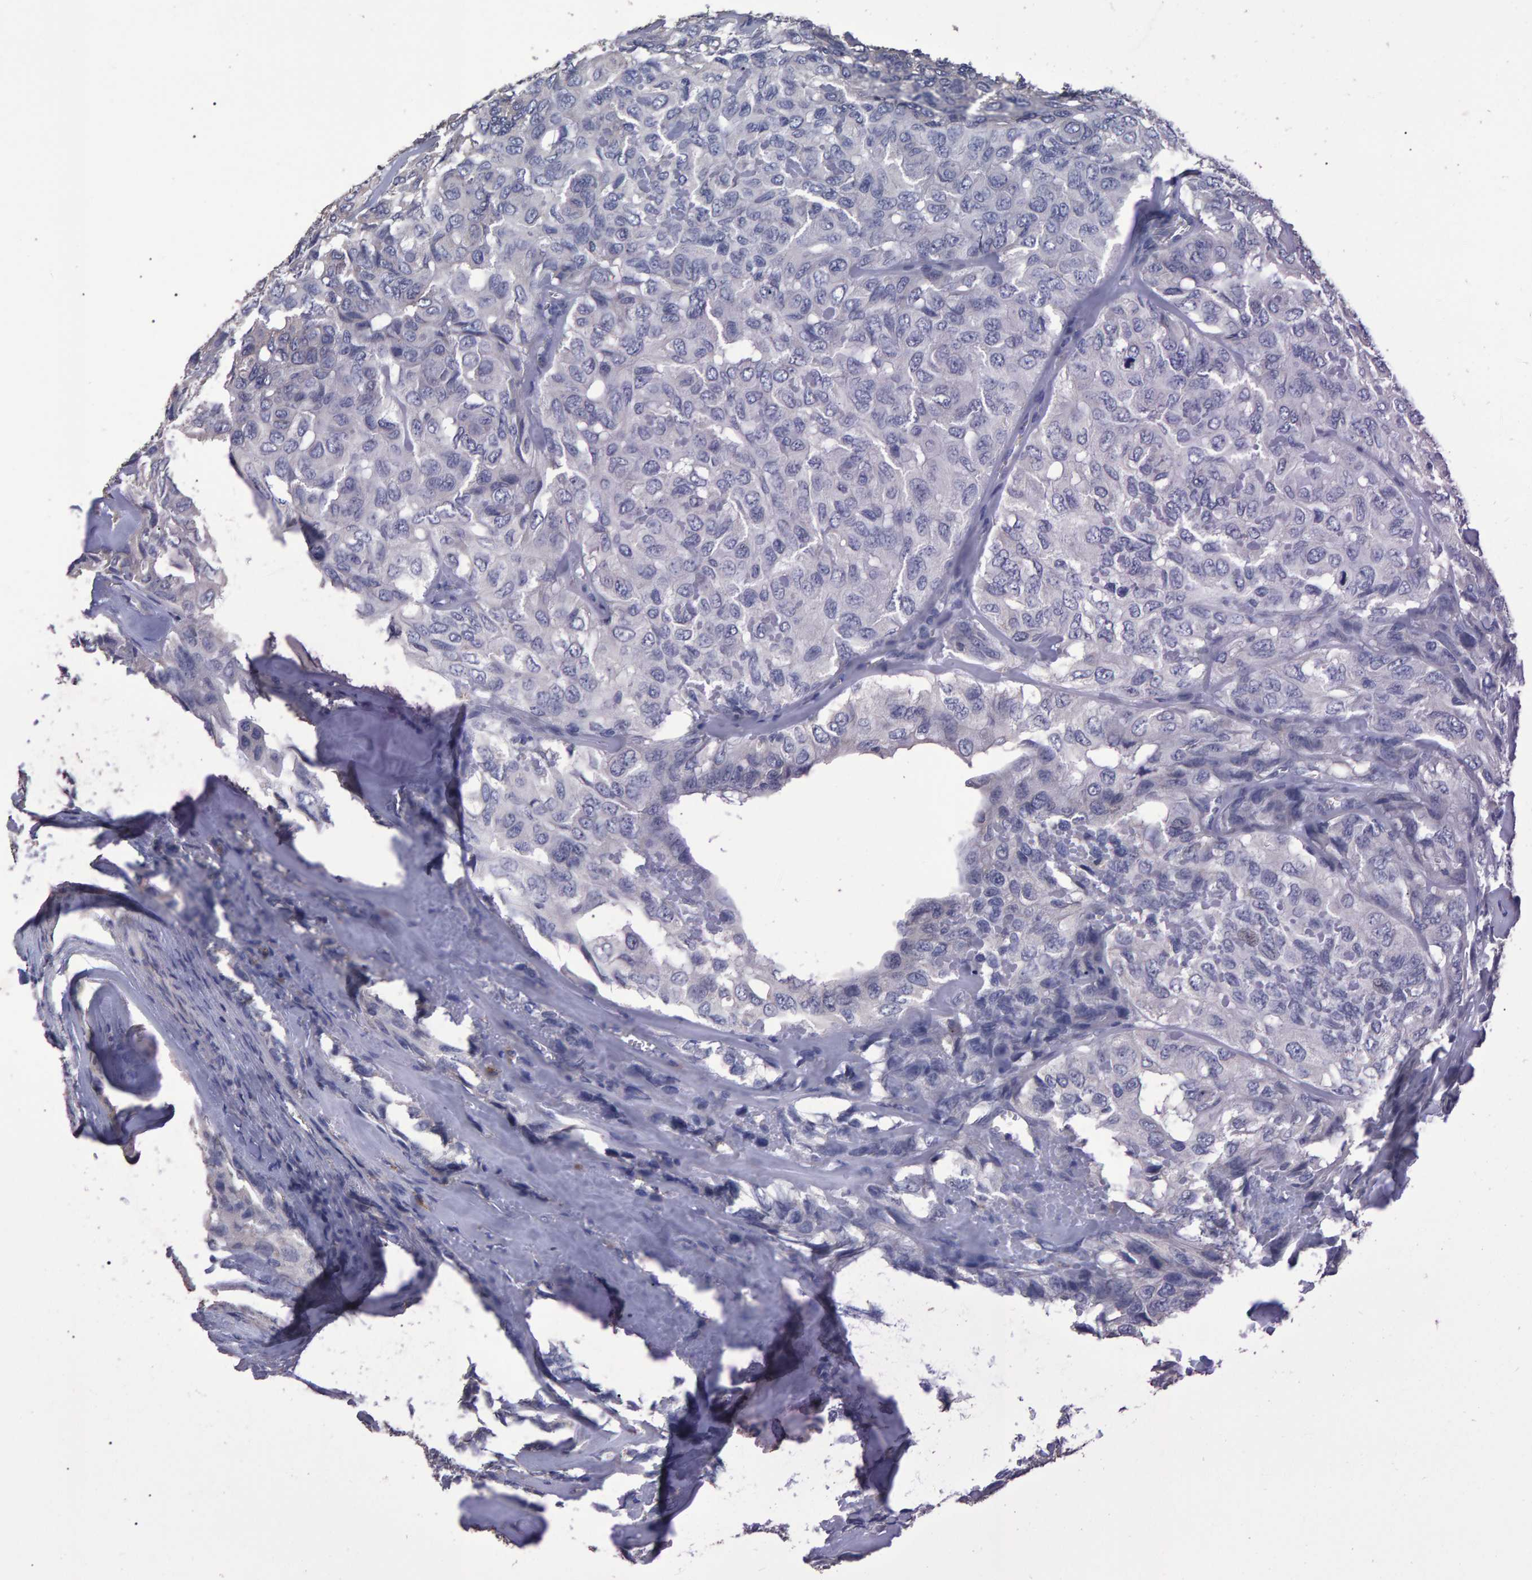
{"staining": {"intensity": "negative", "quantity": "none", "location": "none"}, "tissue": "head and neck cancer", "cell_type": "Tumor cells", "image_type": "cancer", "snomed": [{"axis": "morphology", "description": "Adenocarcinoma, NOS"}, {"axis": "topography", "description": "Salivary gland, NOS"}, {"axis": "topography", "description": "Head-Neck"}], "caption": "The immunohistochemistry (IHC) photomicrograph has no significant staining in tumor cells of head and neck cancer tissue.", "gene": "HEMGN", "patient": {"sex": "female", "age": 76}}